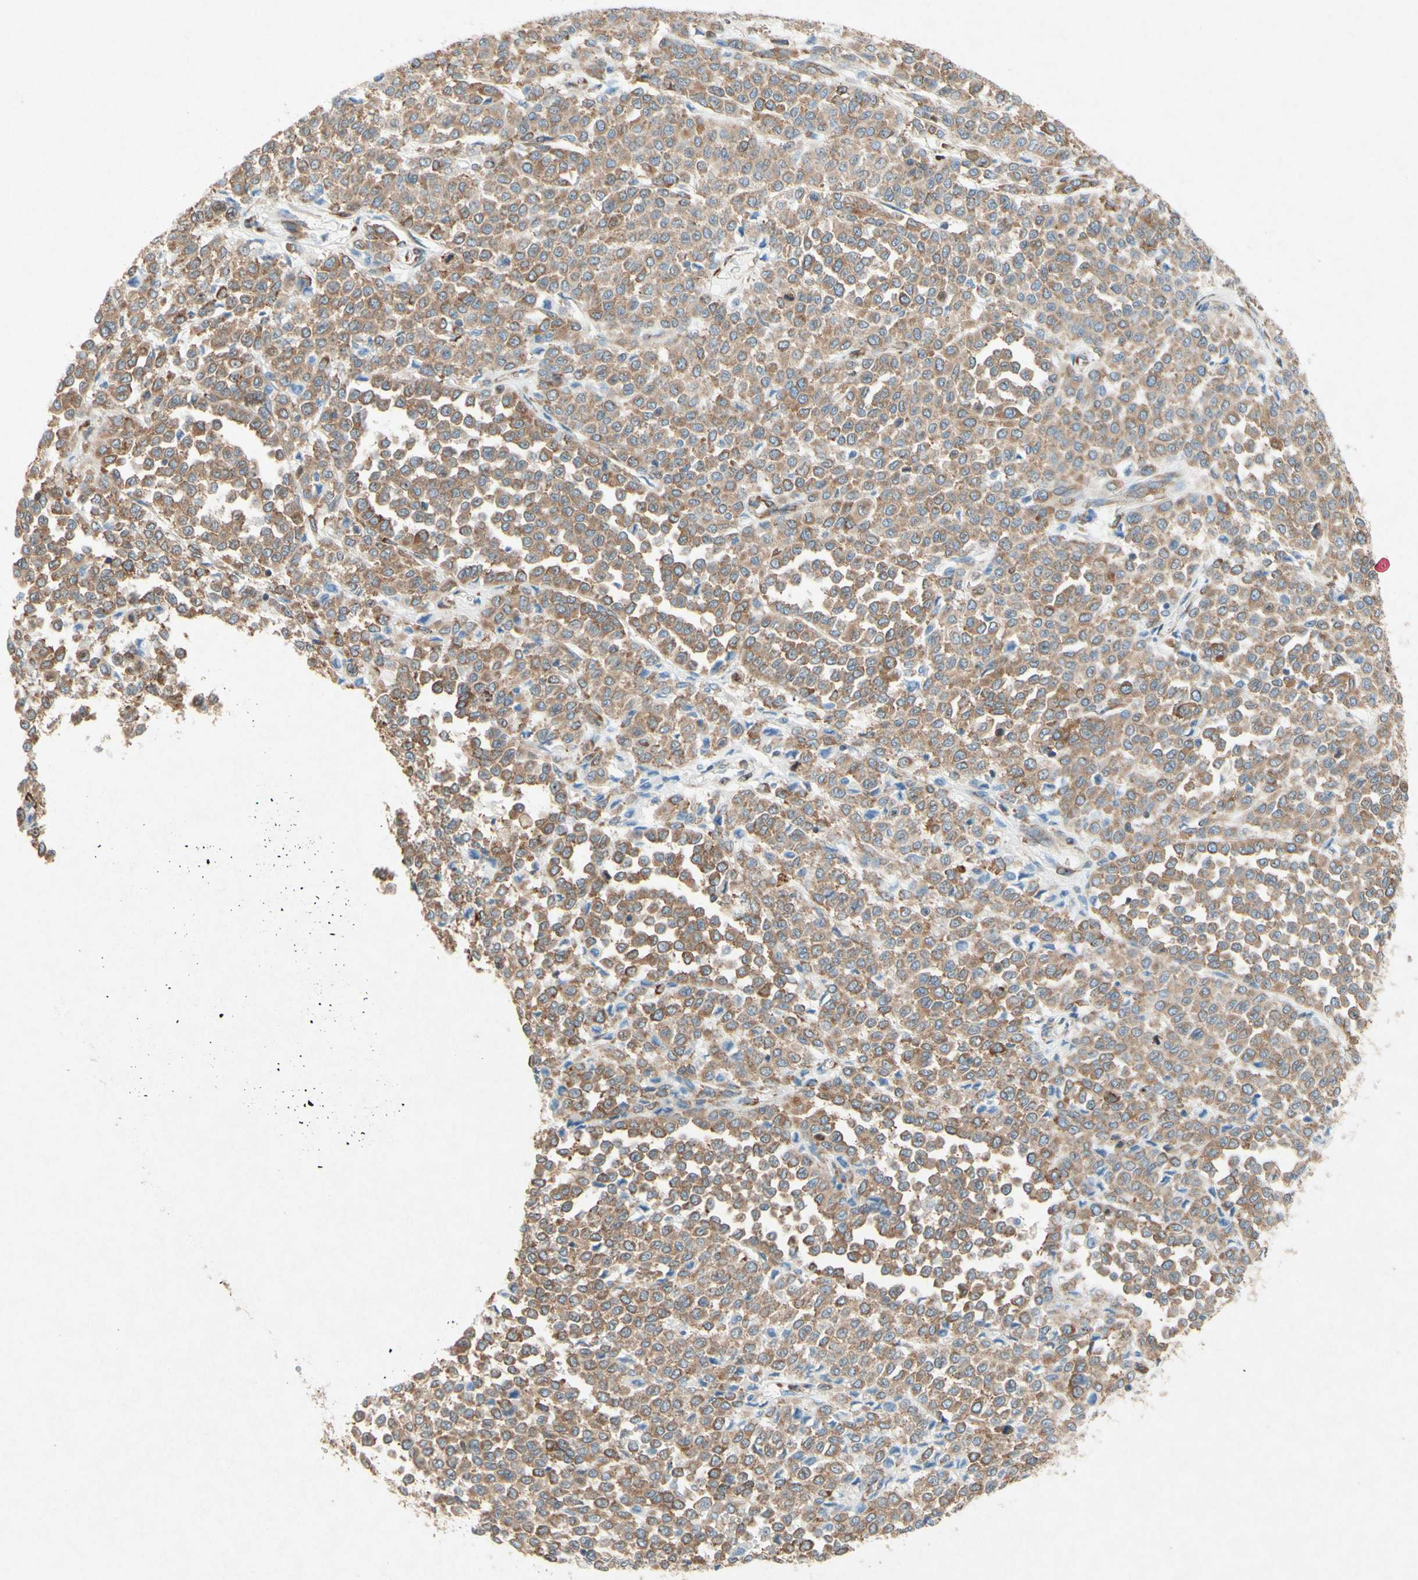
{"staining": {"intensity": "moderate", "quantity": ">75%", "location": "cytoplasmic/membranous"}, "tissue": "melanoma", "cell_type": "Tumor cells", "image_type": "cancer", "snomed": [{"axis": "morphology", "description": "Malignant melanoma, Metastatic site"}, {"axis": "topography", "description": "Pancreas"}], "caption": "Melanoma was stained to show a protein in brown. There is medium levels of moderate cytoplasmic/membranous staining in approximately >75% of tumor cells.", "gene": "PABPC1", "patient": {"sex": "female", "age": 30}}